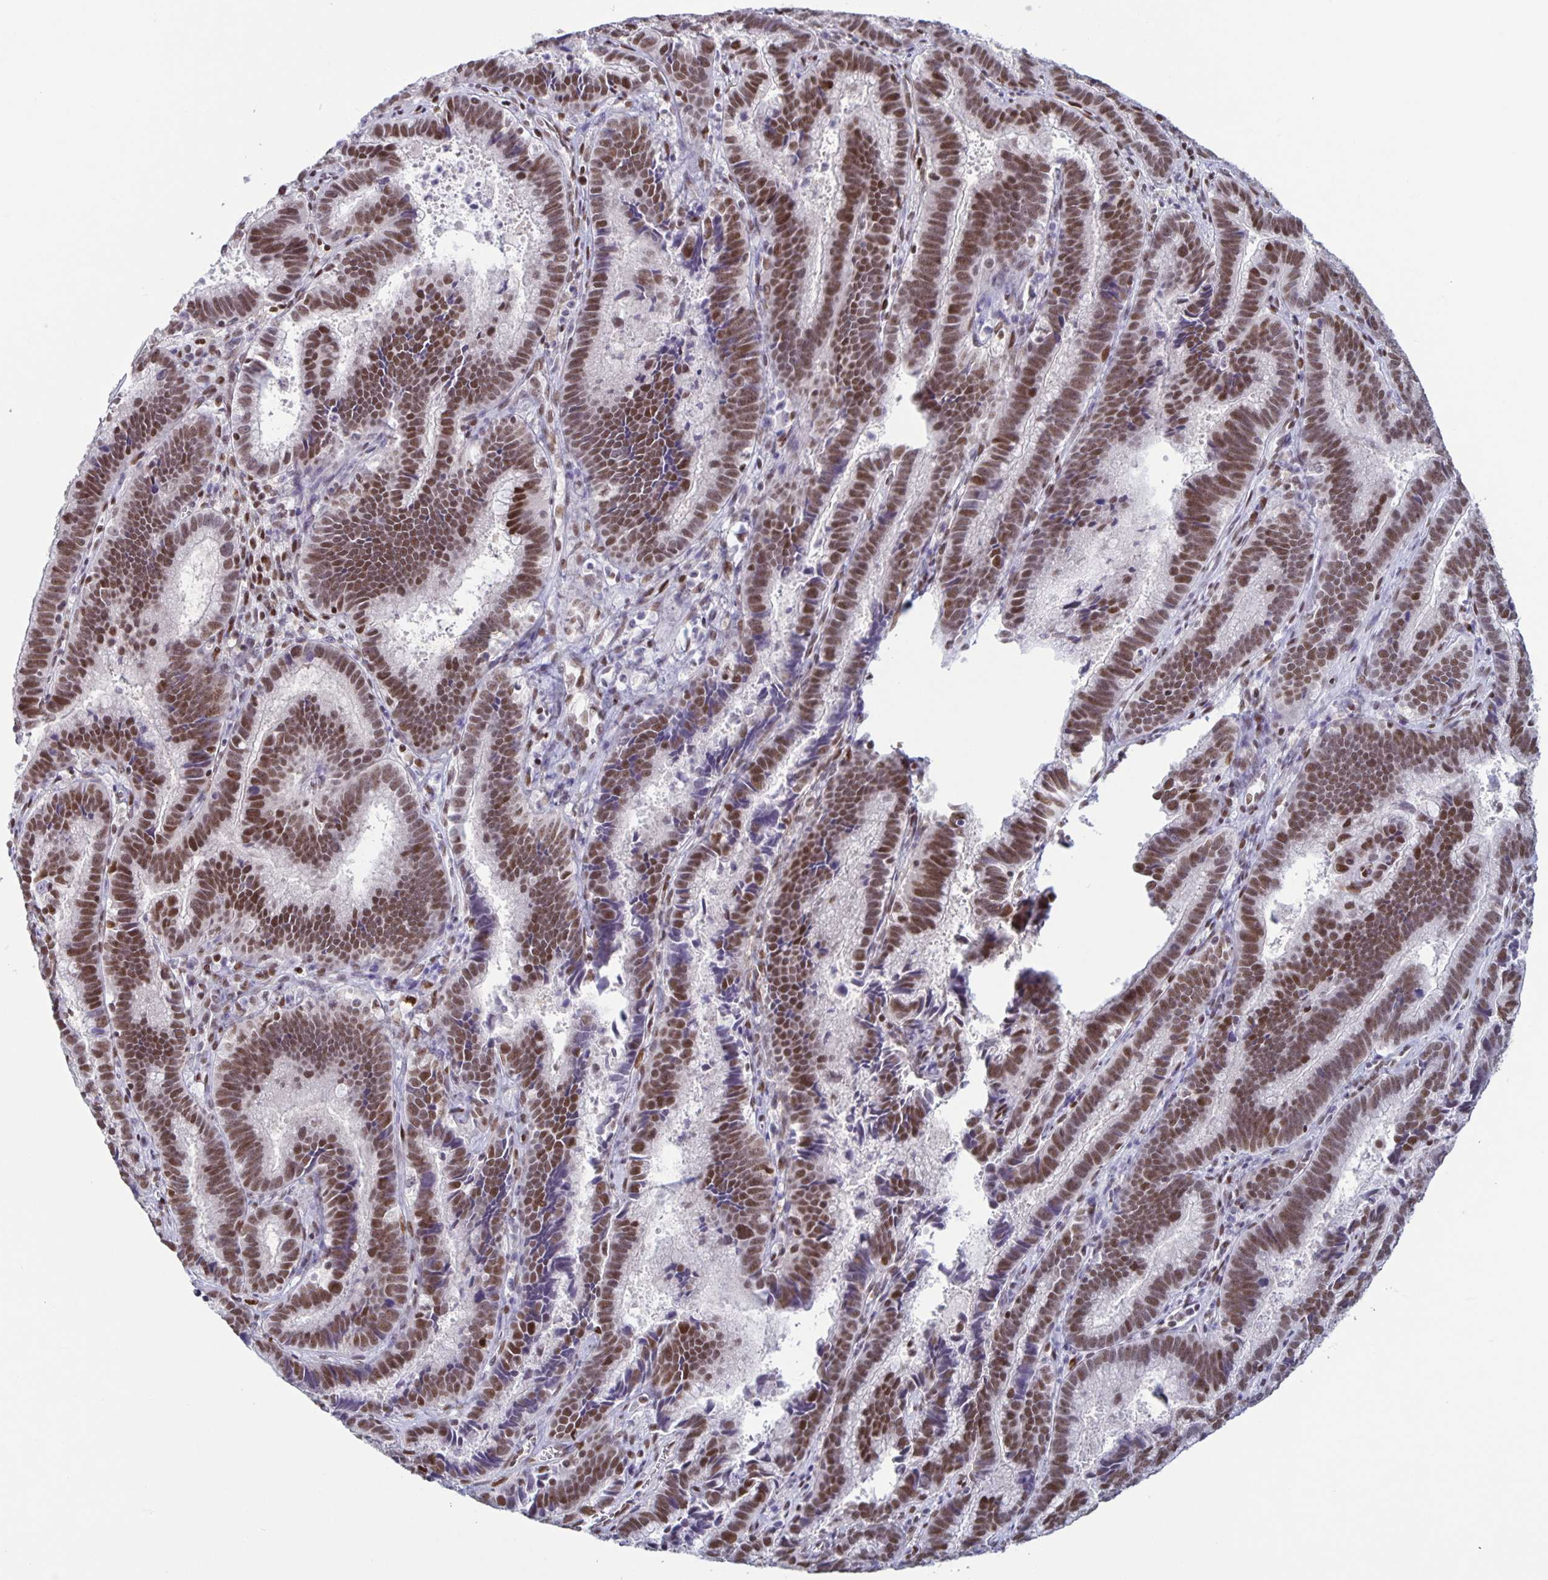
{"staining": {"intensity": "strong", "quantity": ">75%", "location": "nuclear"}, "tissue": "cervical cancer", "cell_type": "Tumor cells", "image_type": "cancer", "snomed": [{"axis": "morphology", "description": "Adenocarcinoma, NOS"}, {"axis": "topography", "description": "Cervix"}], "caption": "Tumor cells reveal high levels of strong nuclear staining in approximately >75% of cells in cervical cancer.", "gene": "JUND", "patient": {"sex": "female", "age": 61}}